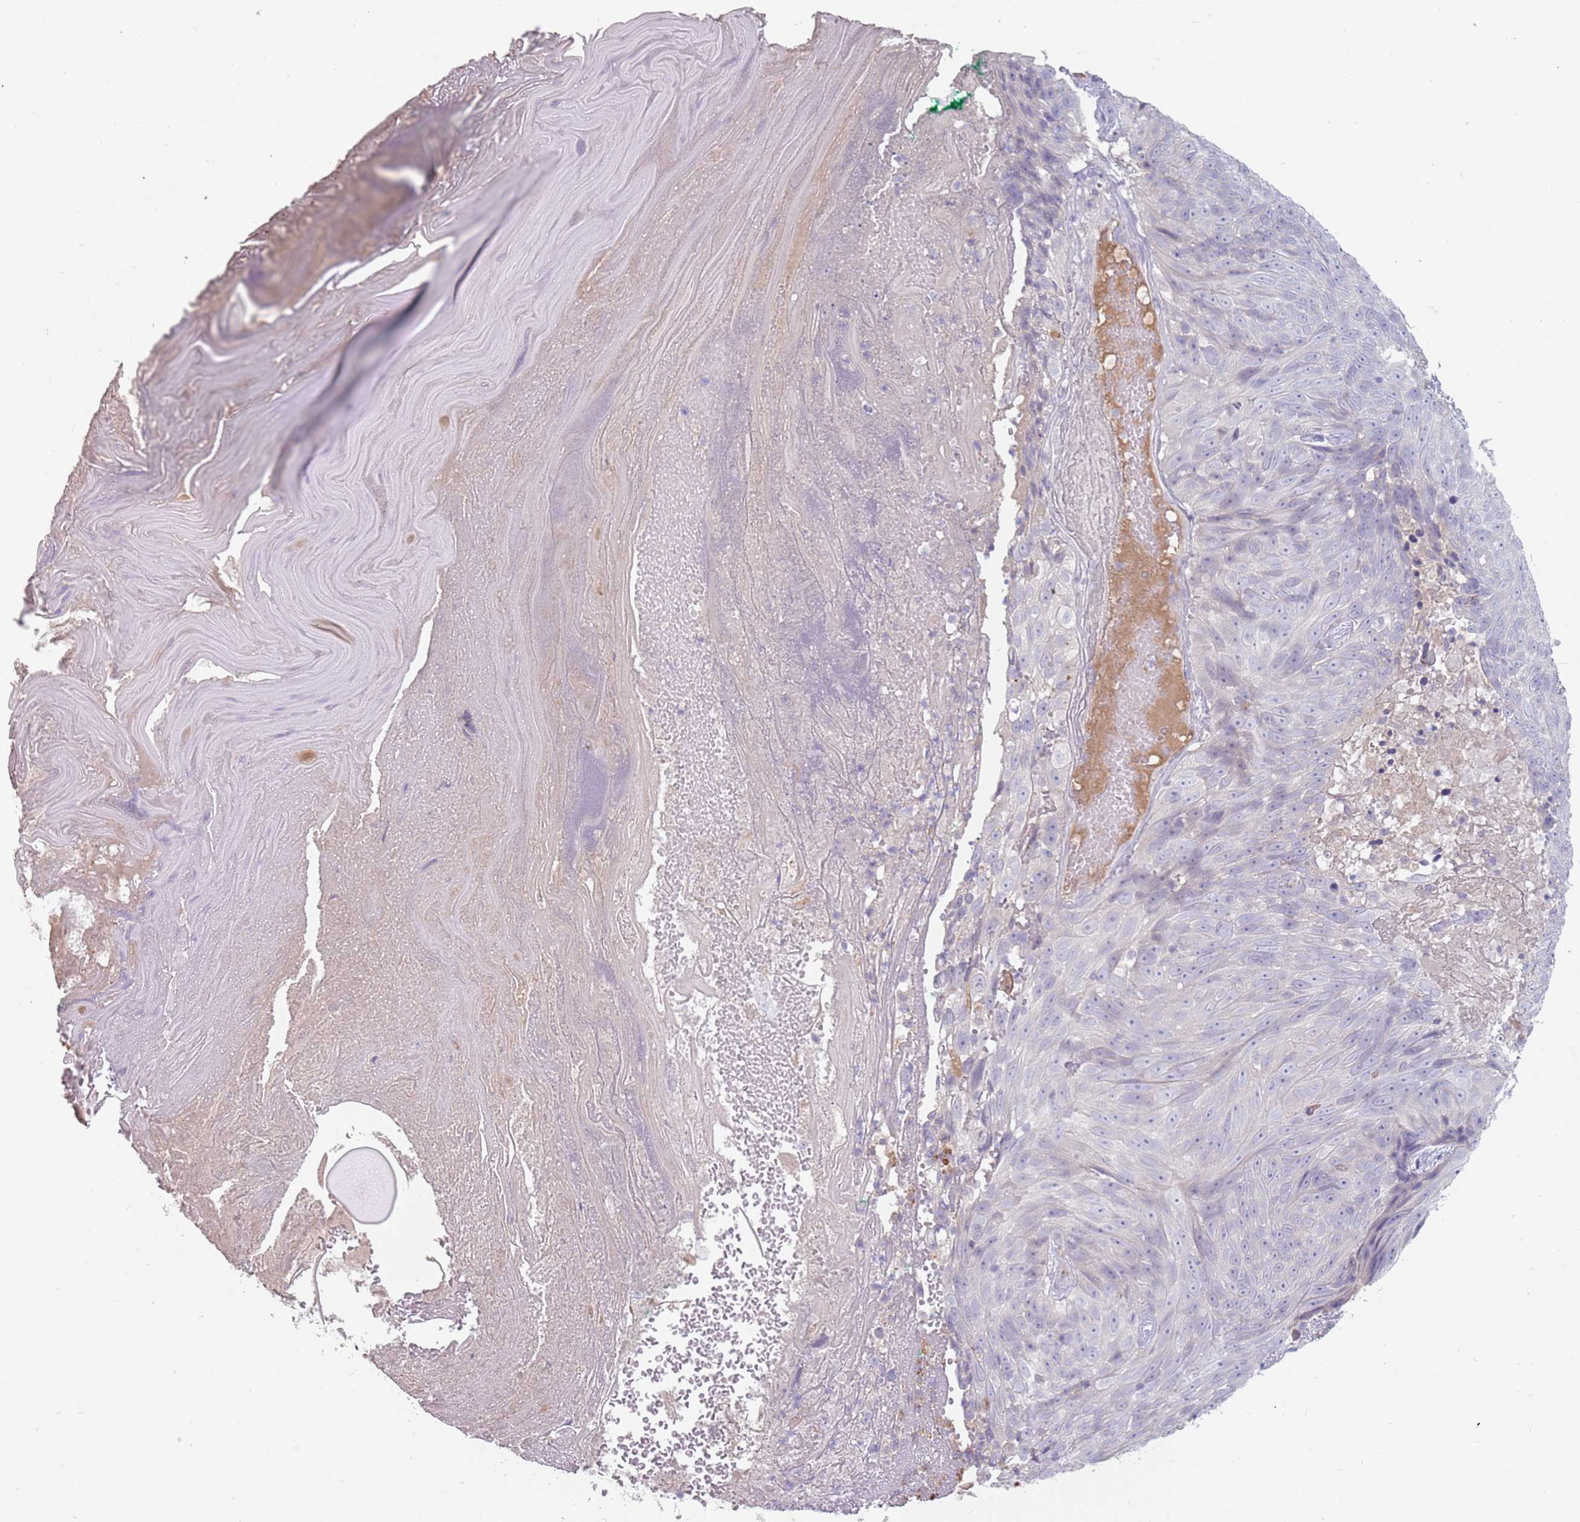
{"staining": {"intensity": "negative", "quantity": "none", "location": "none"}, "tissue": "skin cancer", "cell_type": "Tumor cells", "image_type": "cancer", "snomed": [{"axis": "morphology", "description": "Squamous cell carcinoma, NOS"}, {"axis": "topography", "description": "Skin"}], "caption": "An IHC photomicrograph of skin cancer (squamous cell carcinoma) is shown. There is no staining in tumor cells of skin cancer (squamous cell carcinoma). The staining is performed using DAB (3,3'-diaminobenzidine) brown chromogen with nuclei counter-stained in using hematoxylin.", "gene": "DDX4", "patient": {"sex": "female", "age": 87}}